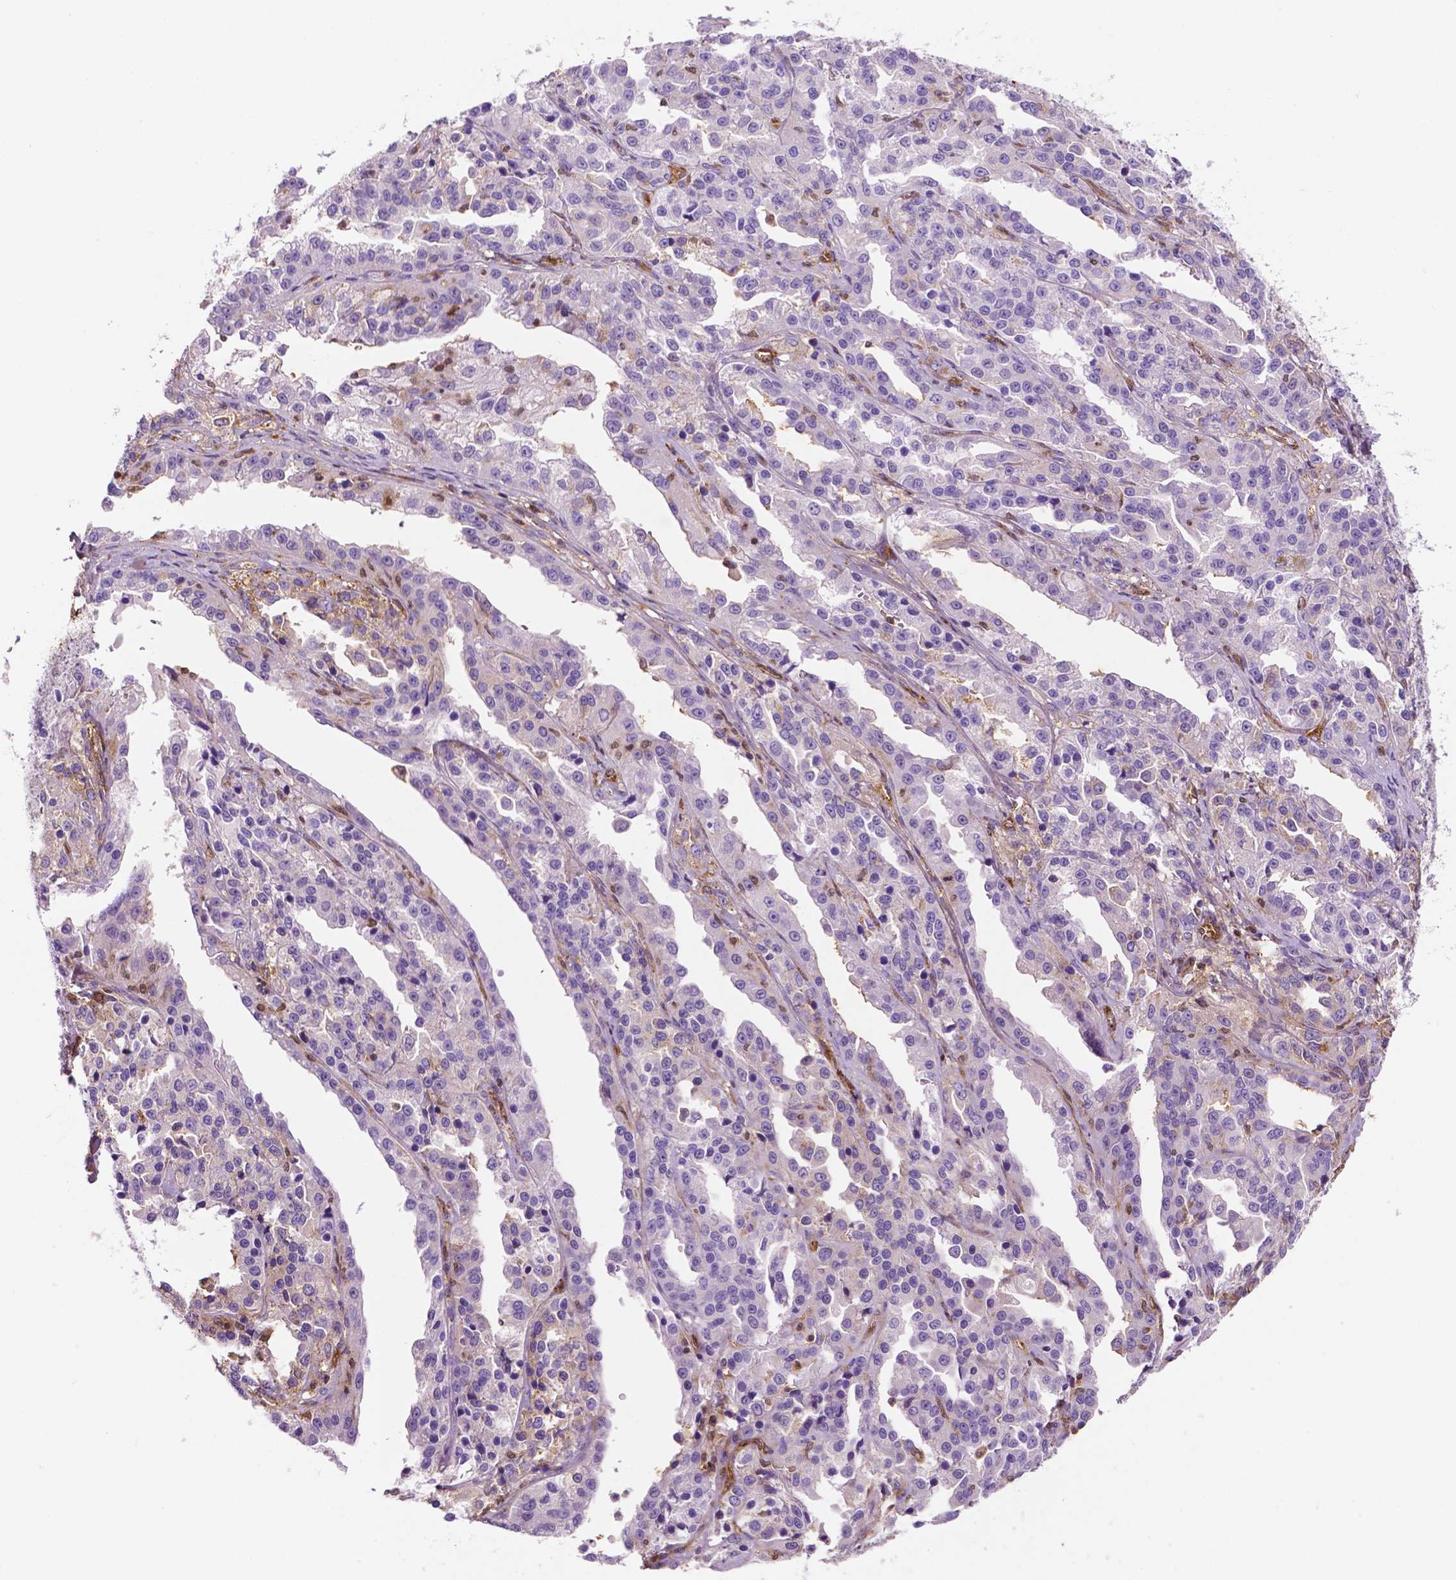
{"staining": {"intensity": "negative", "quantity": "none", "location": "none"}, "tissue": "ovarian cancer", "cell_type": "Tumor cells", "image_type": "cancer", "snomed": [{"axis": "morphology", "description": "Cystadenocarcinoma, serous, NOS"}, {"axis": "topography", "description": "Ovary"}], "caption": "Serous cystadenocarcinoma (ovarian) was stained to show a protein in brown. There is no significant positivity in tumor cells. (DAB IHC, high magnification).", "gene": "DCN", "patient": {"sex": "female", "age": 75}}